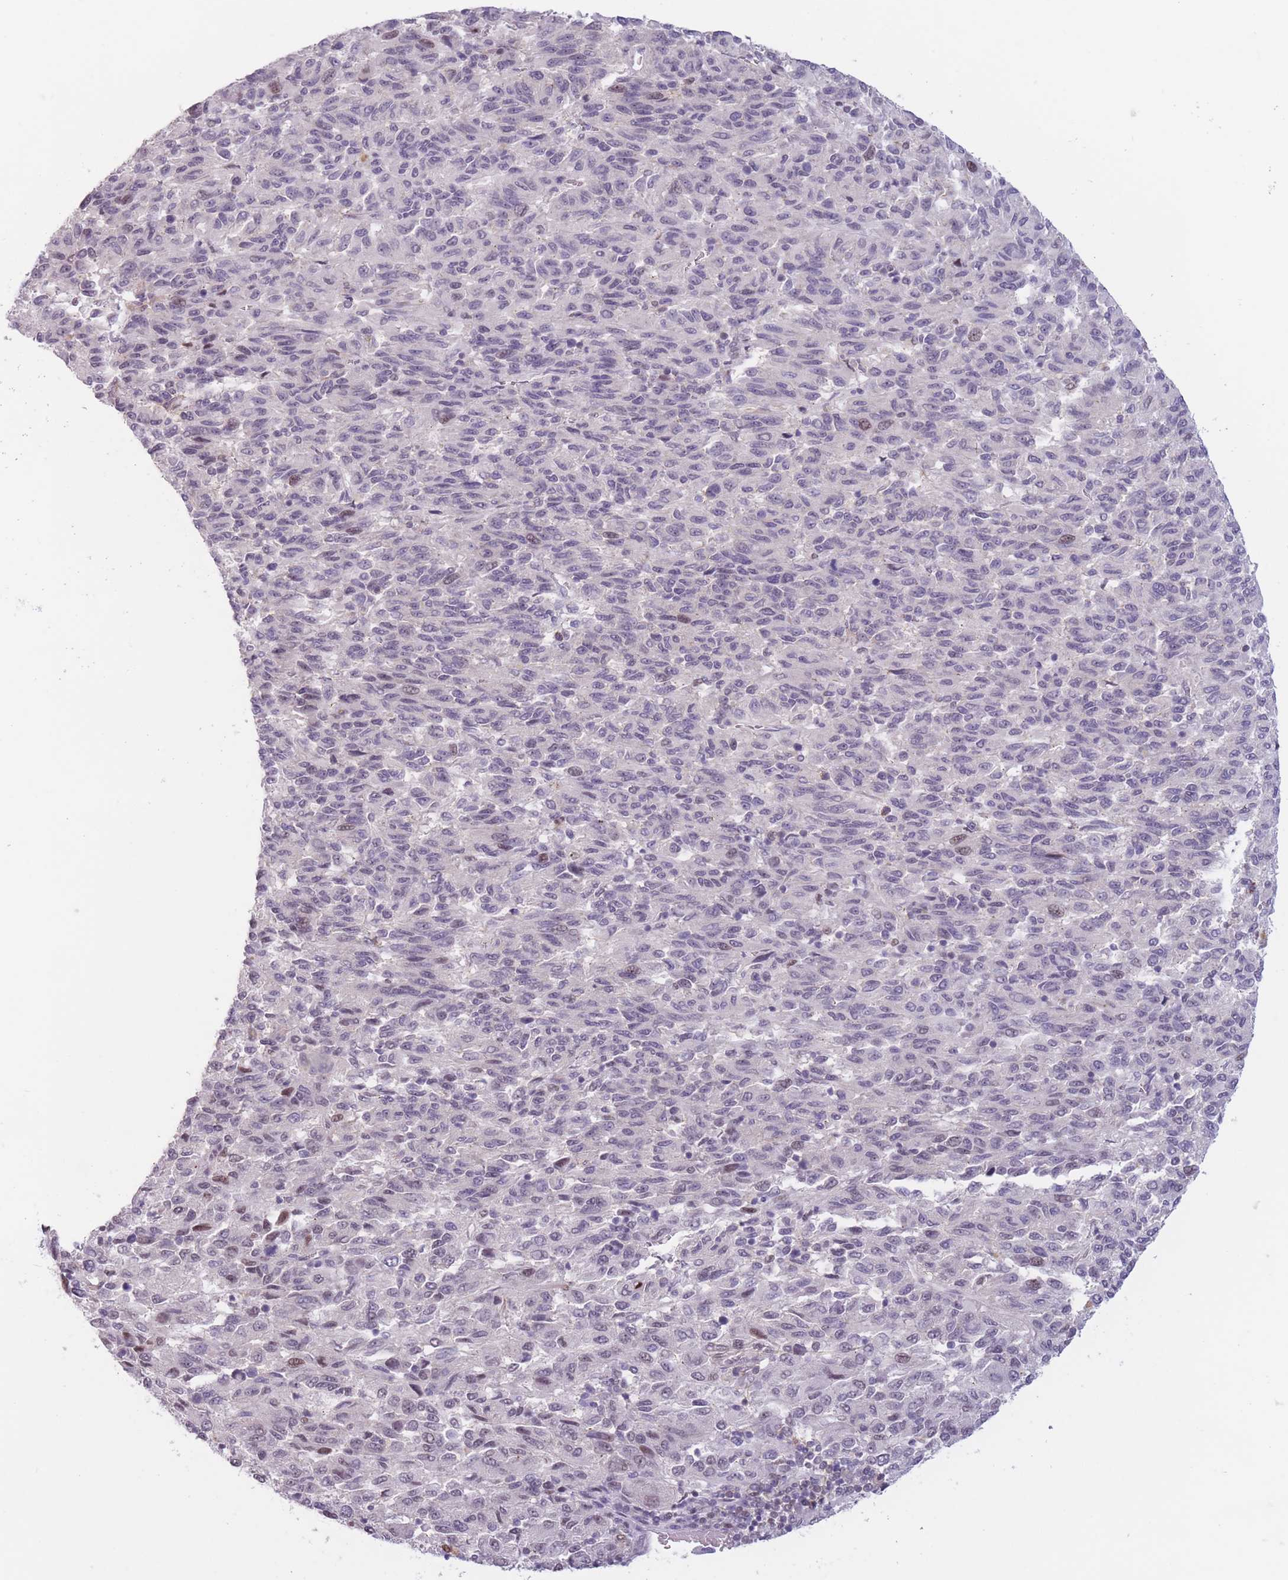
{"staining": {"intensity": "weak", "quantity": "<25%", "location": "nuclear"}, "tissue": "melanoma", "cell_type": "Tumor cells", "image_type": "cancer", "snomed": [{"axis": "morphology", "description": "Malignant melanoma, Metastatic site"}, {"axis": "topography", "description": "Lung"}], "caption": "The micrograph exhibits no staining of tumor cells in malignant melanoma (metastatic site). Nuclei are stained in blue.", "gene": "ZNF439", "patient": {"sex": "male", "age": 64}}